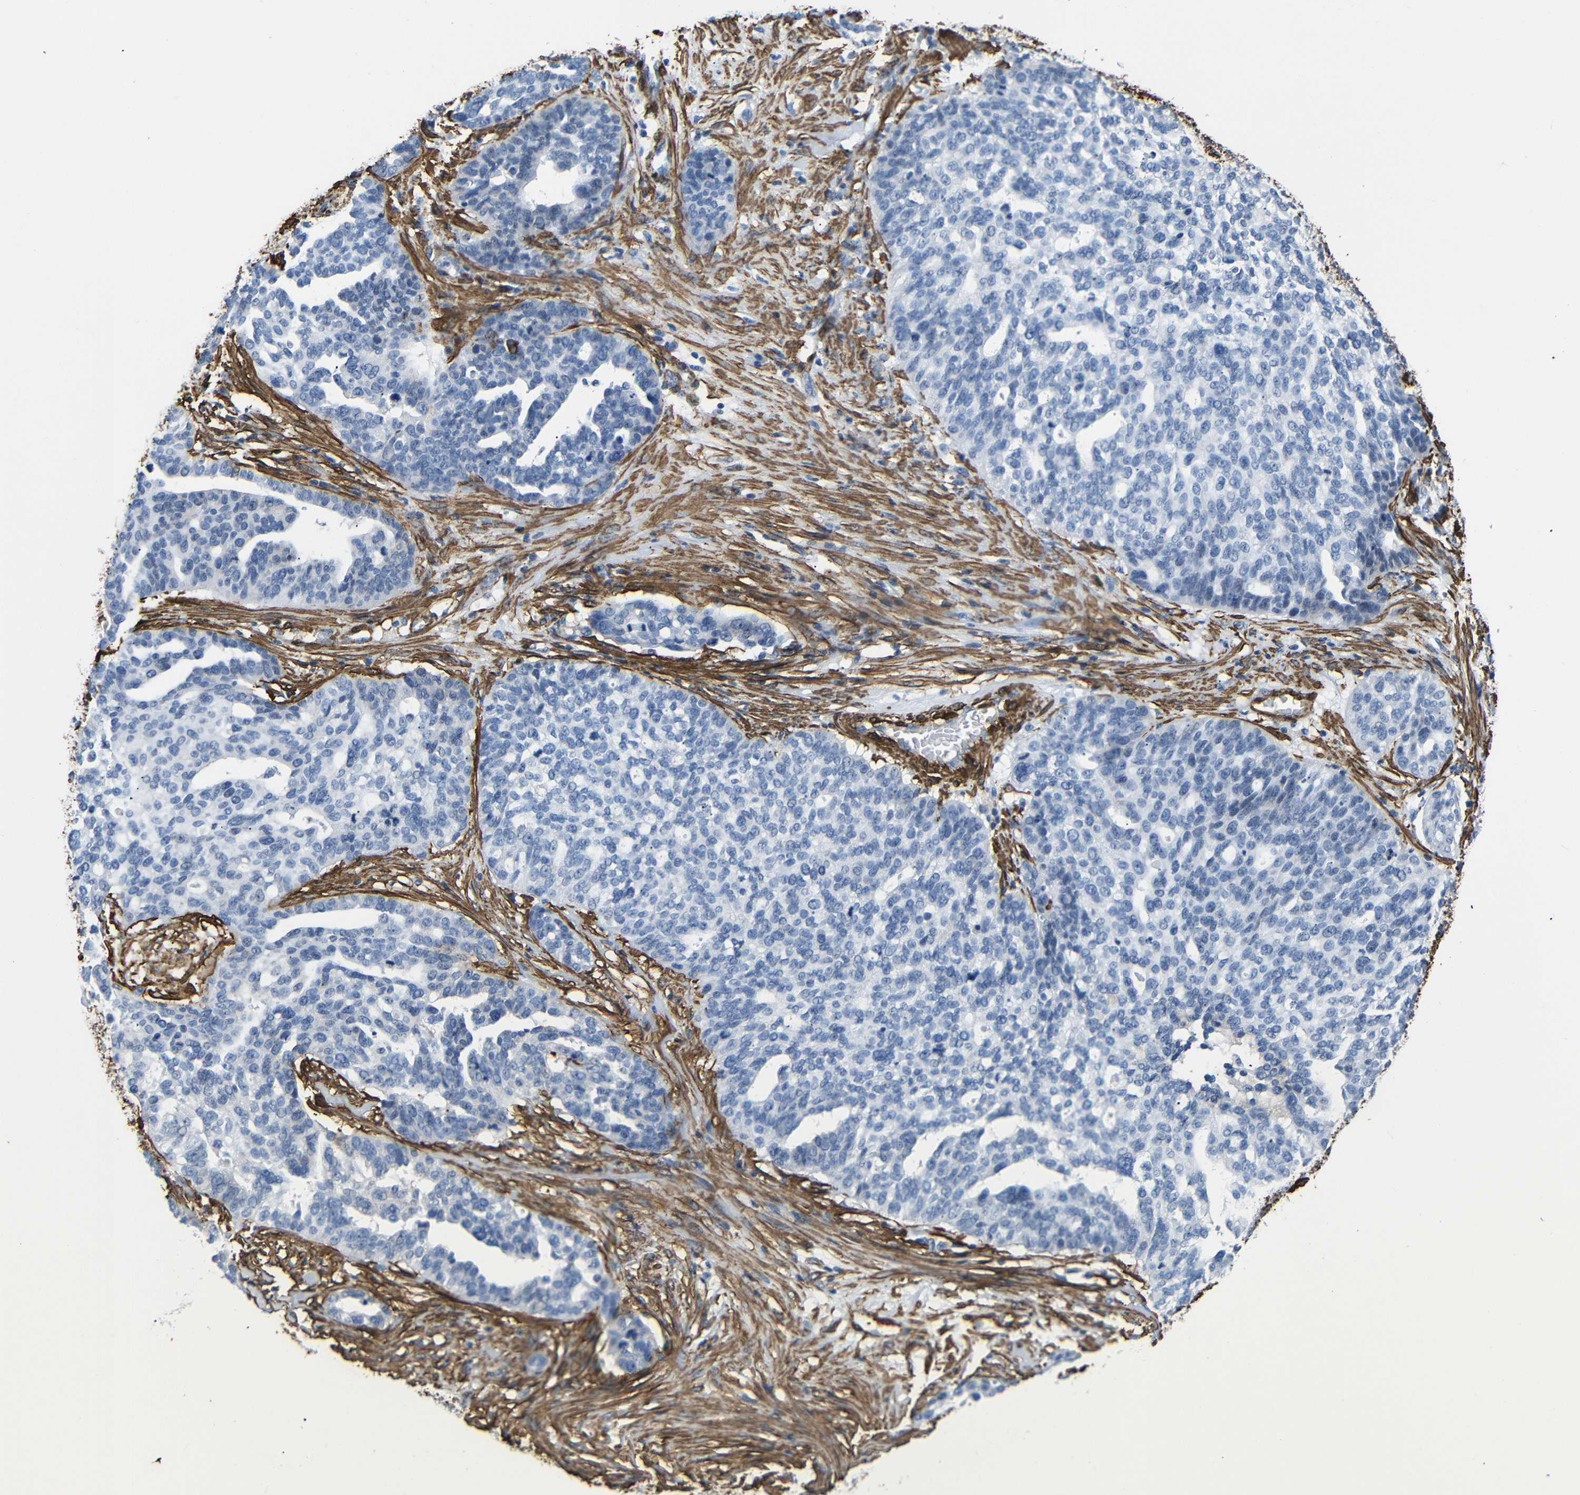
{"staining": {"intensity": "negative", "quantity": "none", "location": "none"}, "tissue": "ovarian cancer", "cell_type": "Tumor cells", "image_type": "cancer", "snomed": [{"axis": "morphology", "description": "Cystadenocarcinoma, serous, NOS"}, {"axis": "topography", "description": "Ovary"}], "caption": "An image of human ovarian serous cystadenocarcinoma is negative for staining in tumor cells.", "gene": "ACTA2", "patient": {"sex": "female", "age": 59}}